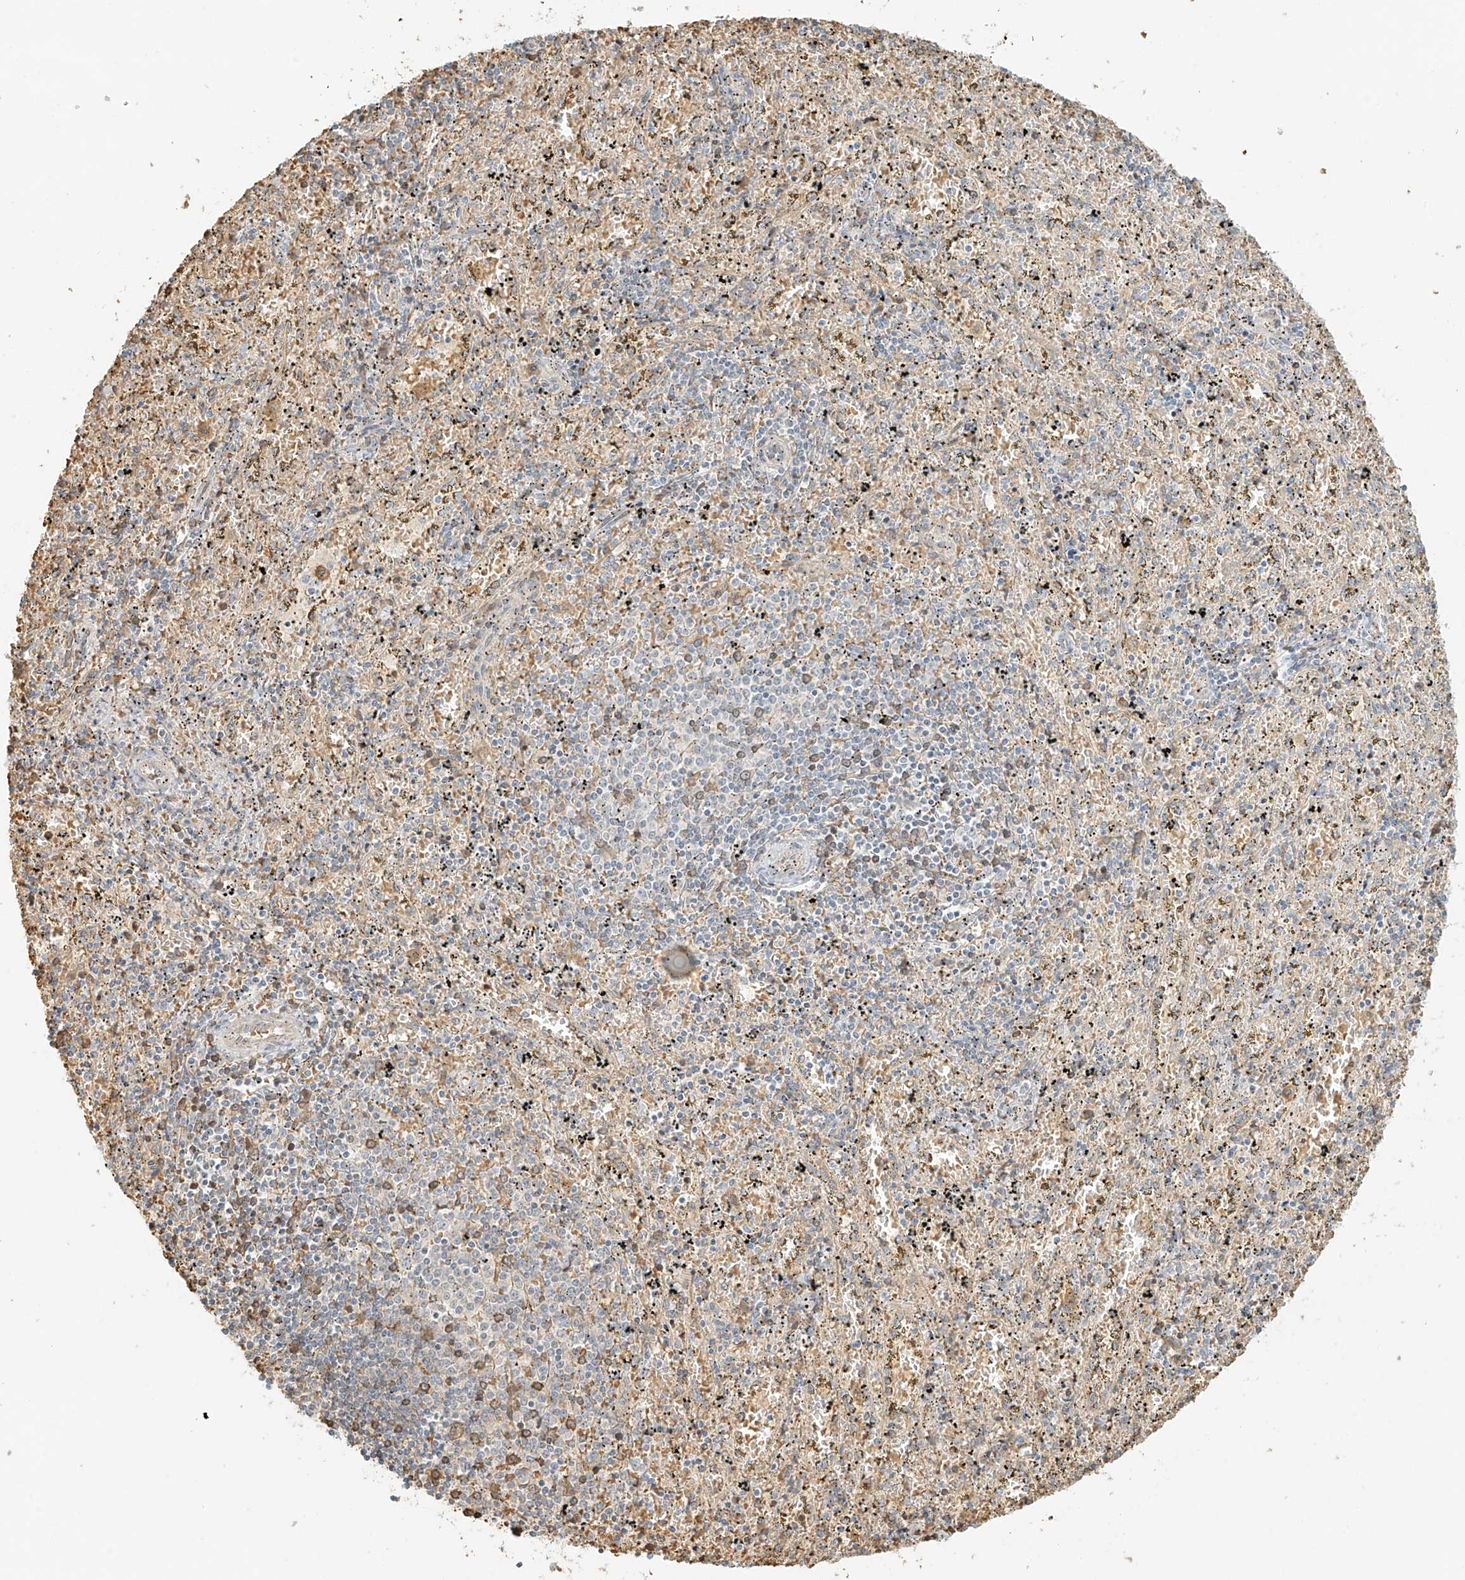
{"staining": {"intensity": "weak", "quantity": "<25%", "location": "cytoplasmic/membranous"}, "tissue": "spleen", "cell_type": "Cells in red pulp", "image_type": "normal", "snomed": [{"axis": "morphology", "description": "Normal tissue, NOS"}, {"axis": "topography", "description": "Spleen"}], "caption": "Image shows no protein staining in cells in red pulp of benign spleen.", "gene": "UPK1B", "patient": {"sex": "male", "age": 11}}